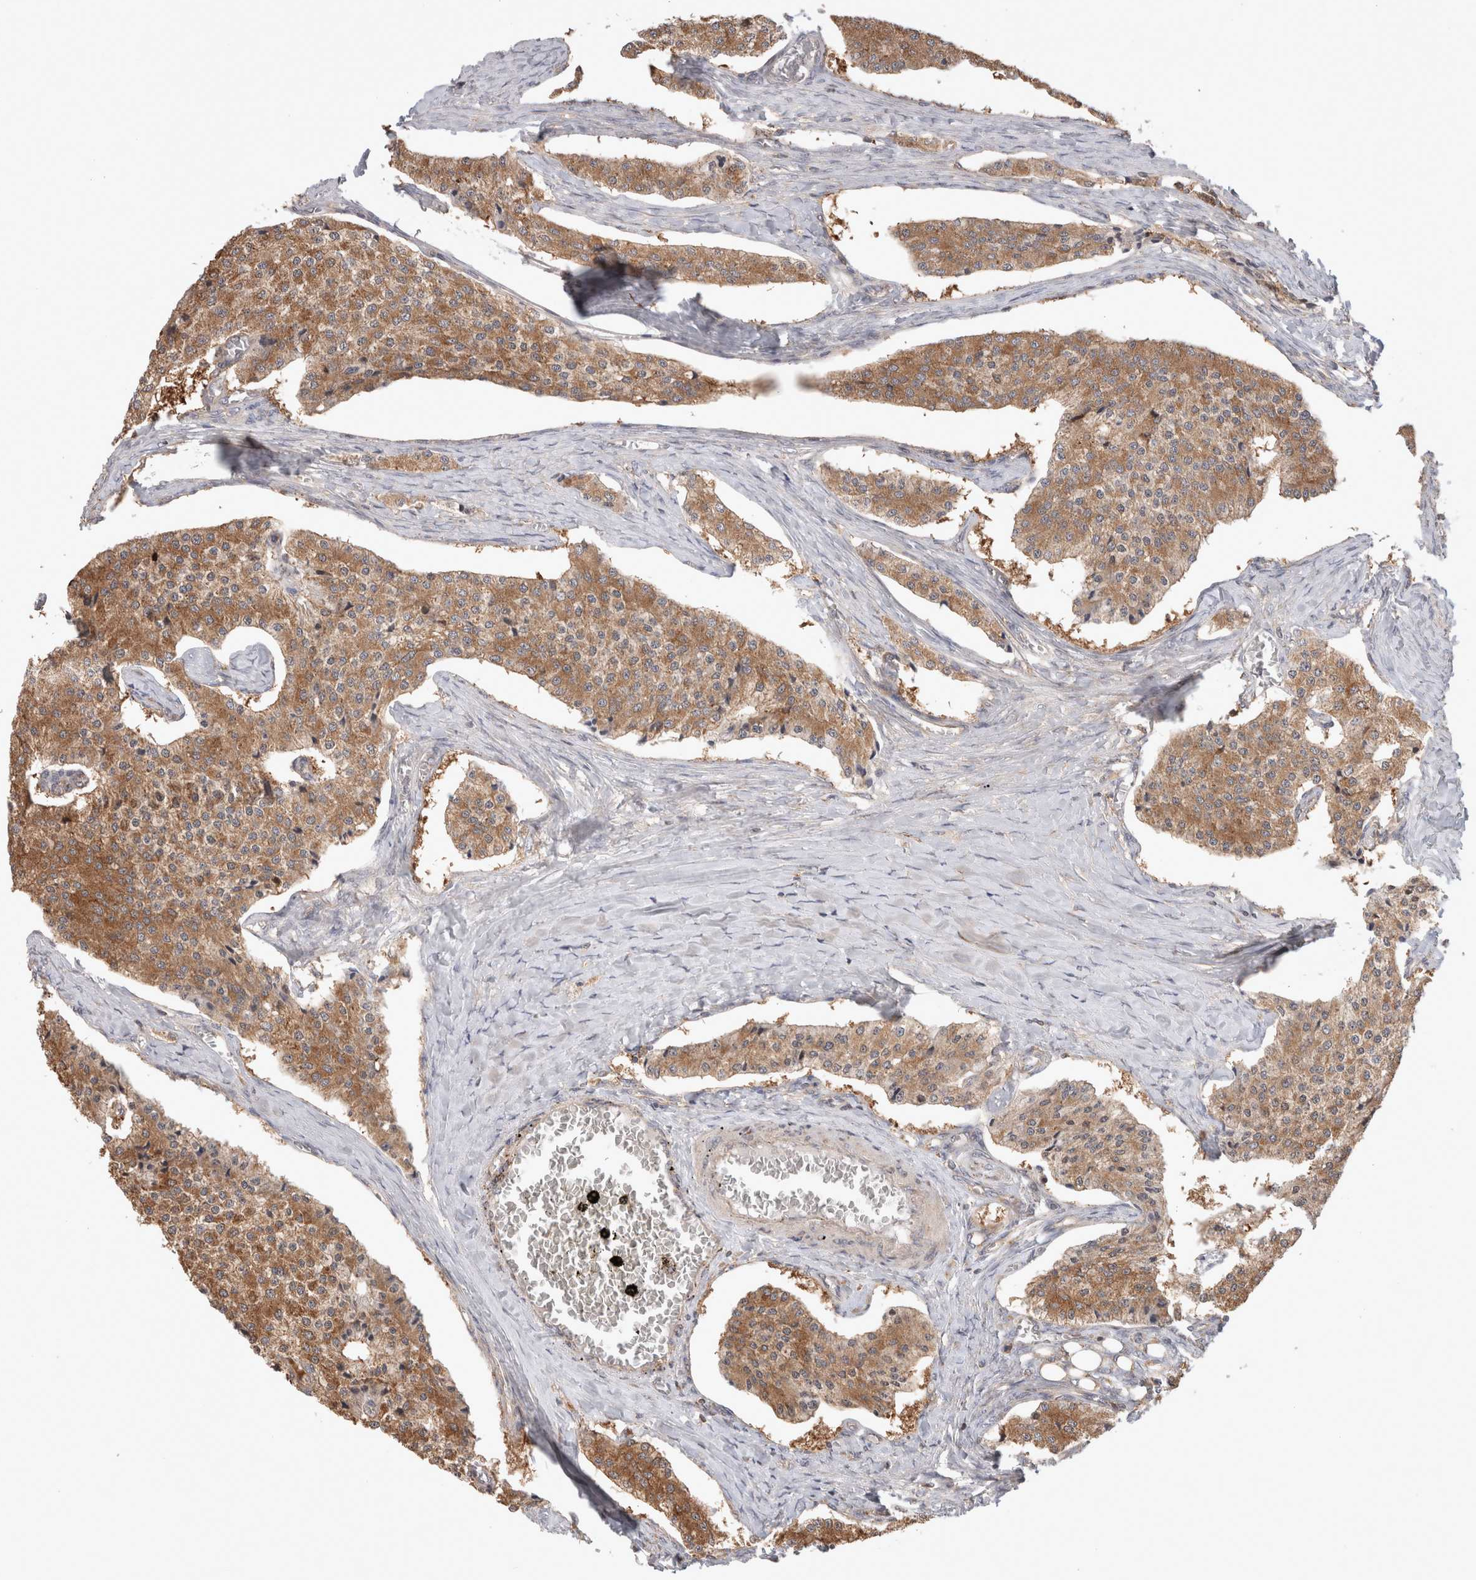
{"staining": {"intensity": "moderate", "quantity": ">75%", "location": "cytoplasmic/membranous"}, "tissue": "carcinoid", "cell_type": "Tumor cells", "image_type": "cancer", "snomed": [{"axis": "morphology", "description": "Carcinoid, malignant, NOS"}, {"axis": "topography", "description": "Colon"}], "caption": "Malignant carcinoid was stained to show a protein in brown. There is medium levels of moderate cytoplasmic/membranous positivity in about >75% of tumor cells.", "gene": "HROB", "patient": {"sex": "female", "age": 52}}